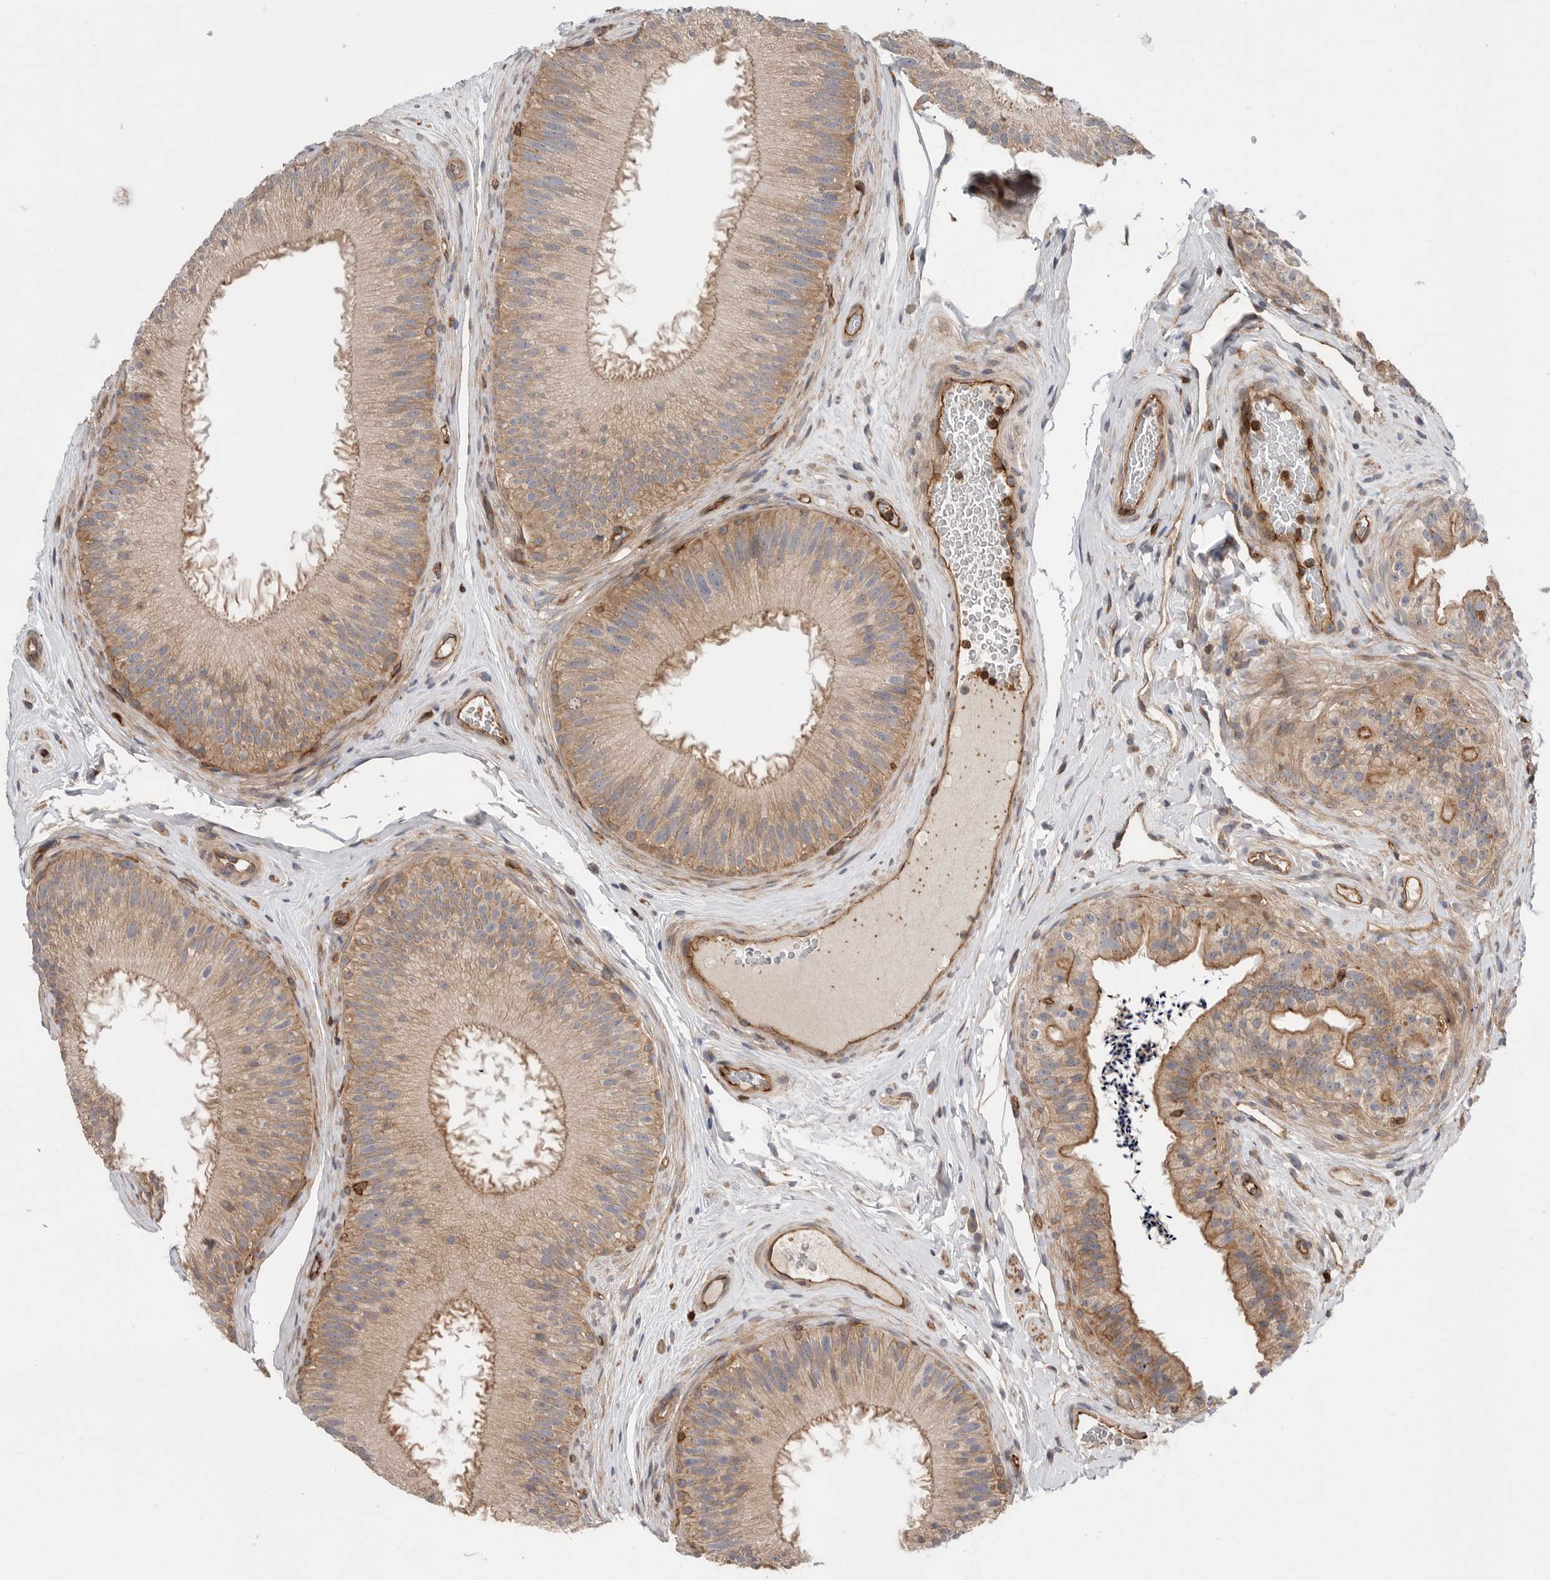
{"staining": {"intensity": "moderate", "quantity": "25%-75%", "location": "cytoplasmic/membranous"}, "tissue": "epididymis", "cell_type": "Glandular cells", "image_type": "normal", "snomed": [{"axis": "morphology", "description": "Normal tissue, NOS"}, {"axis": "topography", "description": "Epididymis"}], "caption": "High-power microscopy captured an IHC micrograph of normal epididymis, revealing moderate cytoplasmic/membranous expression in approximately 25%-75% of glandular cells. The staining was performed using DAB (3,3'-diaminobenzidine) to visualize the protein expression in brown, while the nuclei were stained in blue with hematoxylin (Magnification: 20x).", "gene": "PRKCH", "patient": {"sex": "male", "age": 45}}